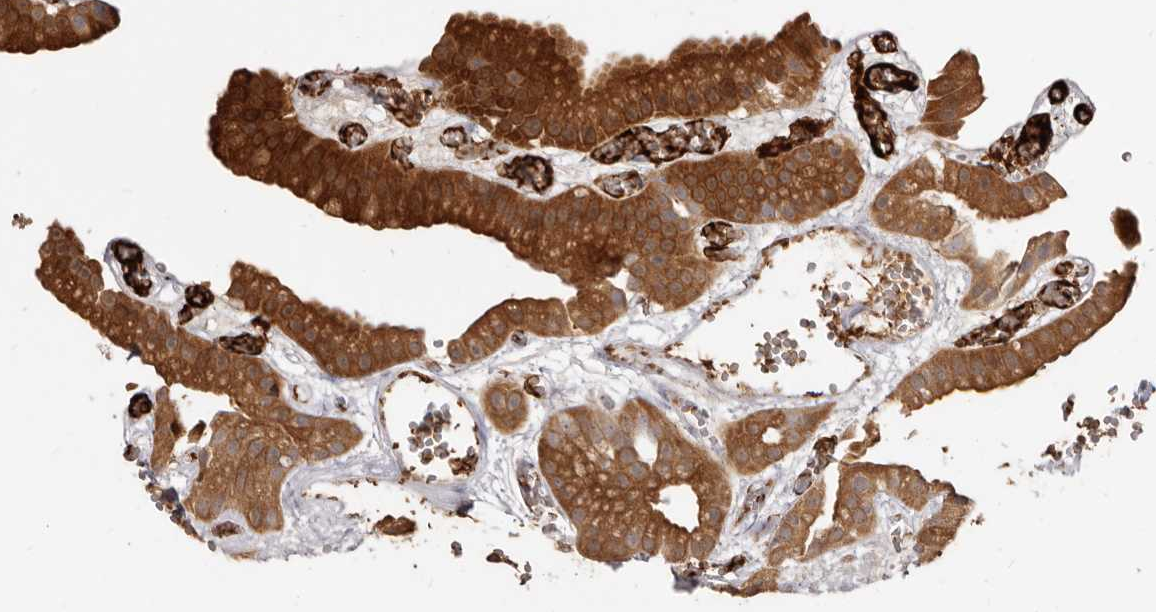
{"staining": {"intensity": "strong", "quantity": ">75%", "location": "cytoplasmic/membranous"}, "tissue": "gallbladder", "cell_type": "Glandular cells", "image_type": "normal", "snomed": [{"axis": "morphology", "description": "Normal tissue, NOS"}, {"axis": "topography", "description": "Gallbladder"}], "caption": "This is a micrograph of immunohistochemistry (IHC) staining of normal gallbladder, which shows strong positivity in the cytoplasmic/membranous of glandular cells.", "gene": "TC2N", "patient": {"sex": "female", "age": 64}}